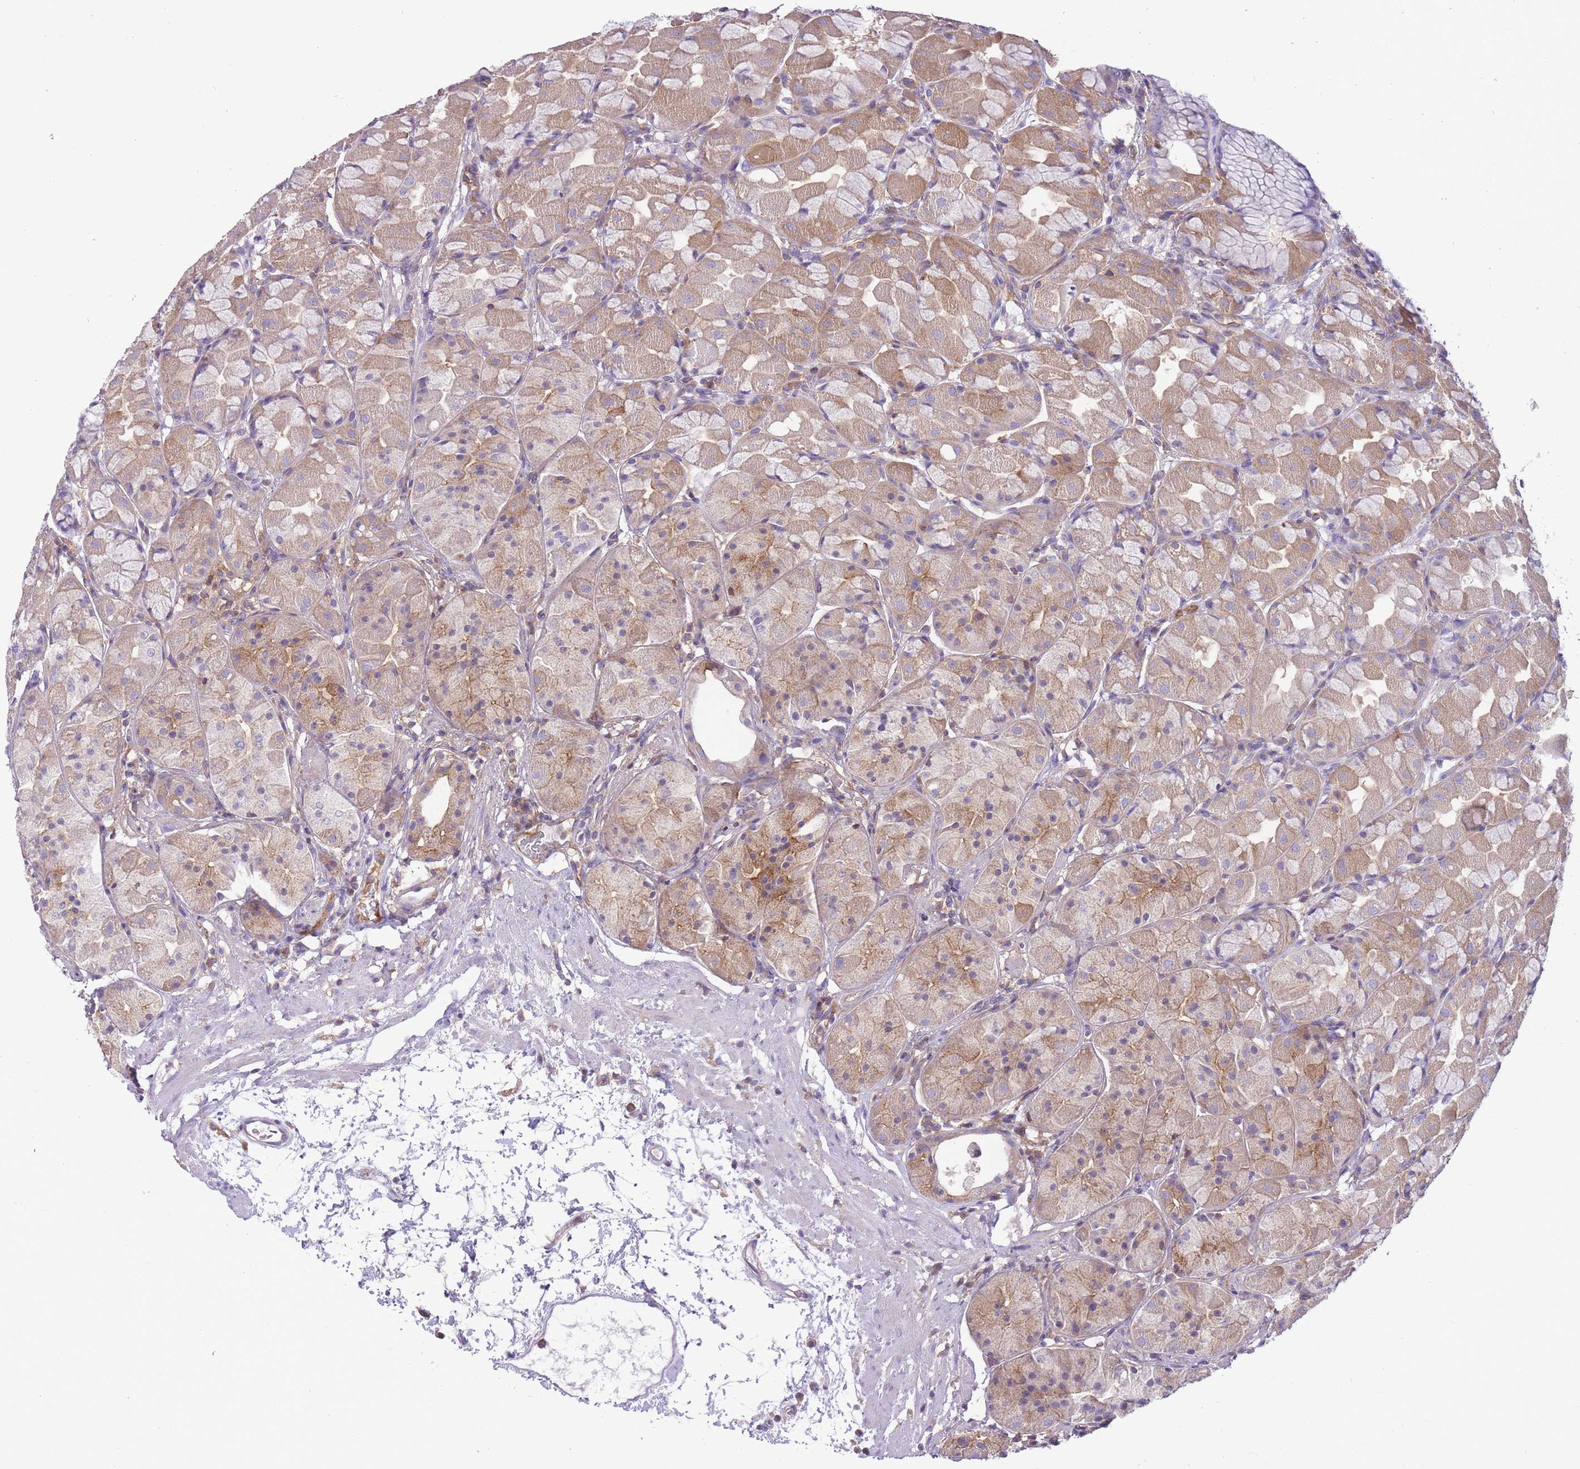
{"staining": {"intensity": "moderate", "quantity": "25%-75%", "location": "cytoplasmic/membranous"}, "tissue": "stomach", "cell_type": "Glandular cells", "image_type": "normal", "snomed": [{"axis": "morphology", "description": "Normal tissue, NOS"}, {"axis": "topography", "description": "Stomach"}], "caption": "Benign stomach reveals moderate cytoplasmic/membranous positivity in about 25%-75% of glandular cells Nuclei are stained in blue..", "gene": "PRKAR1A", "patient": {"sex": "male", "age": 57}}